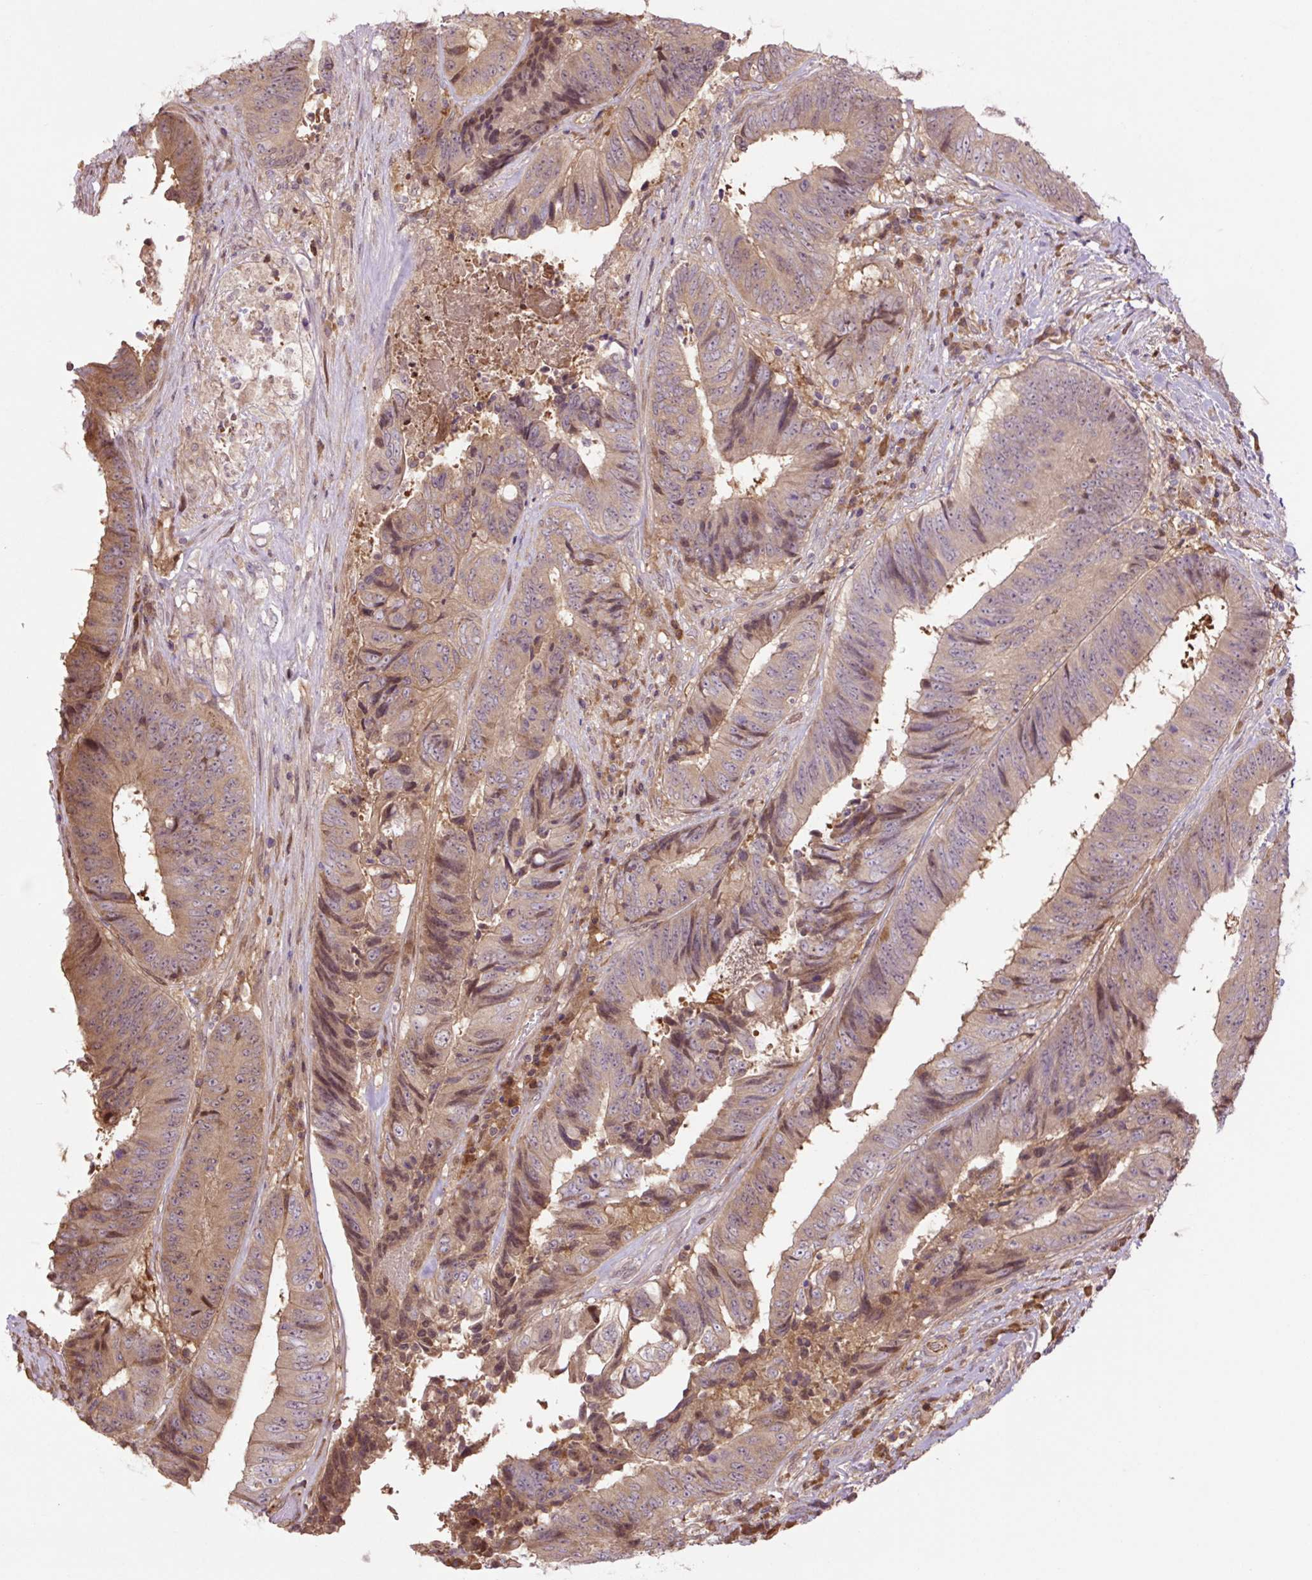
{"staining": {"intensity": "moderate", "quantity": ">75%", "location": "cytoplasmic/membranous,nuclear"}, "tissue": "colorectal cancer", "cell_type": "Tumor cells", "image_type": "cancer", "snomed": [{"axis": "morphology", "description": "Adenocarcinoma, NOS"}, {"axis": "topography", "description": "Rectum"}], "caption": "Immunohistochemical staining of human adenocarcinoma (colorectal) reveals medium levels of moderate cytoplasmic/membranous and nuclear staining in about >75% of tumor cells.", "gene": "TPT1", "patient": {"sex": "male", "age": 72}}